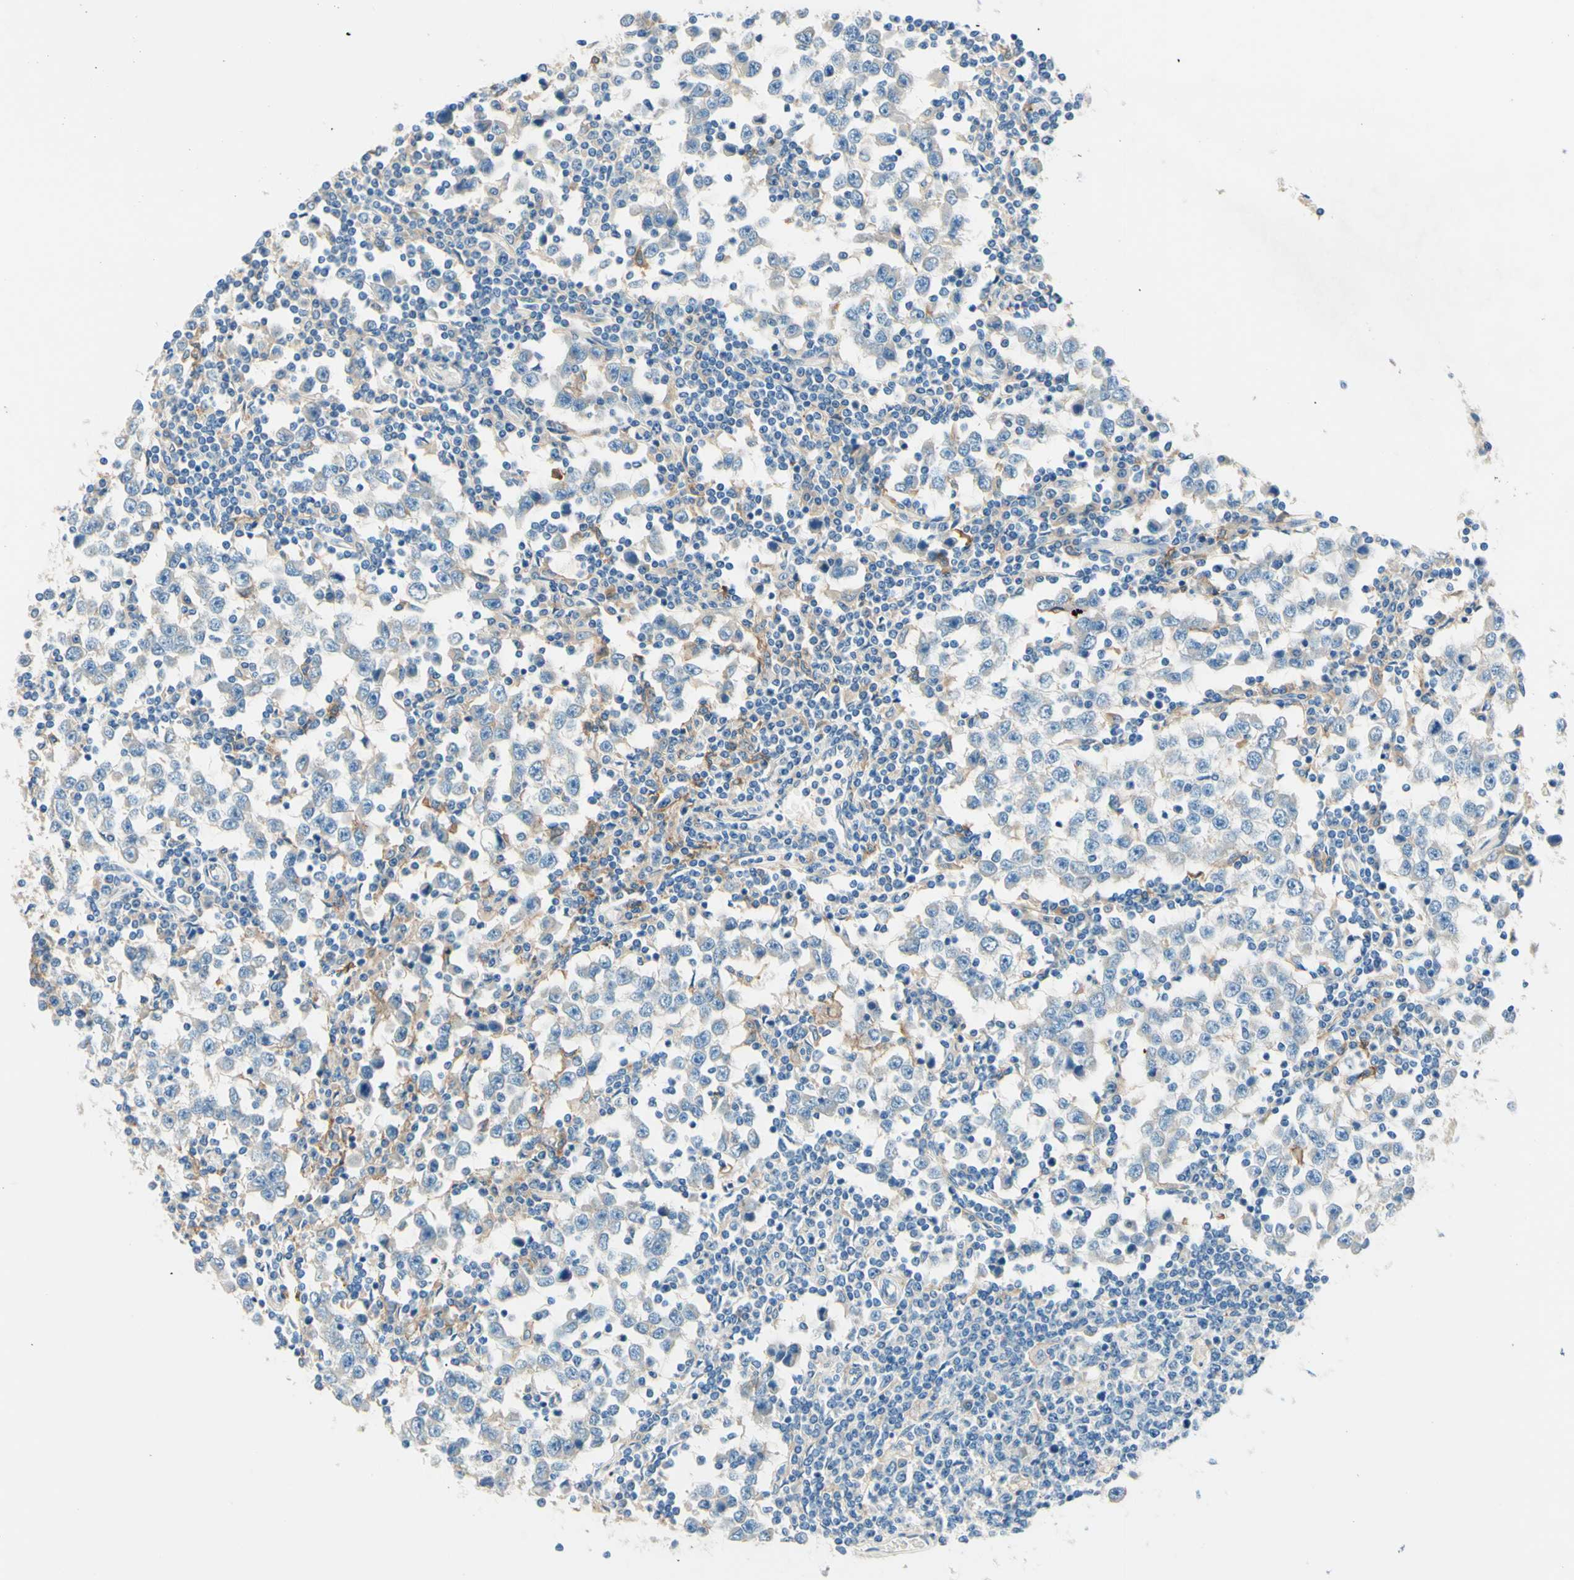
{"staining": {"intensity": "negative", "quantity": "none", "location": "none"}, "tissue": "testis cancer", "cell_type": "Tumor cells", "image_type": "cancer", "snomed": [{"axis": "morphology", "description": "Seminoma, NOS"}, {"axis": "topography", "description": "Testis"}], "caption": "There is no significant expression in tumor cells of testis seminoma.", "gene": "SIGLEC9", "patient": {"sex": "male", "age": 65}}